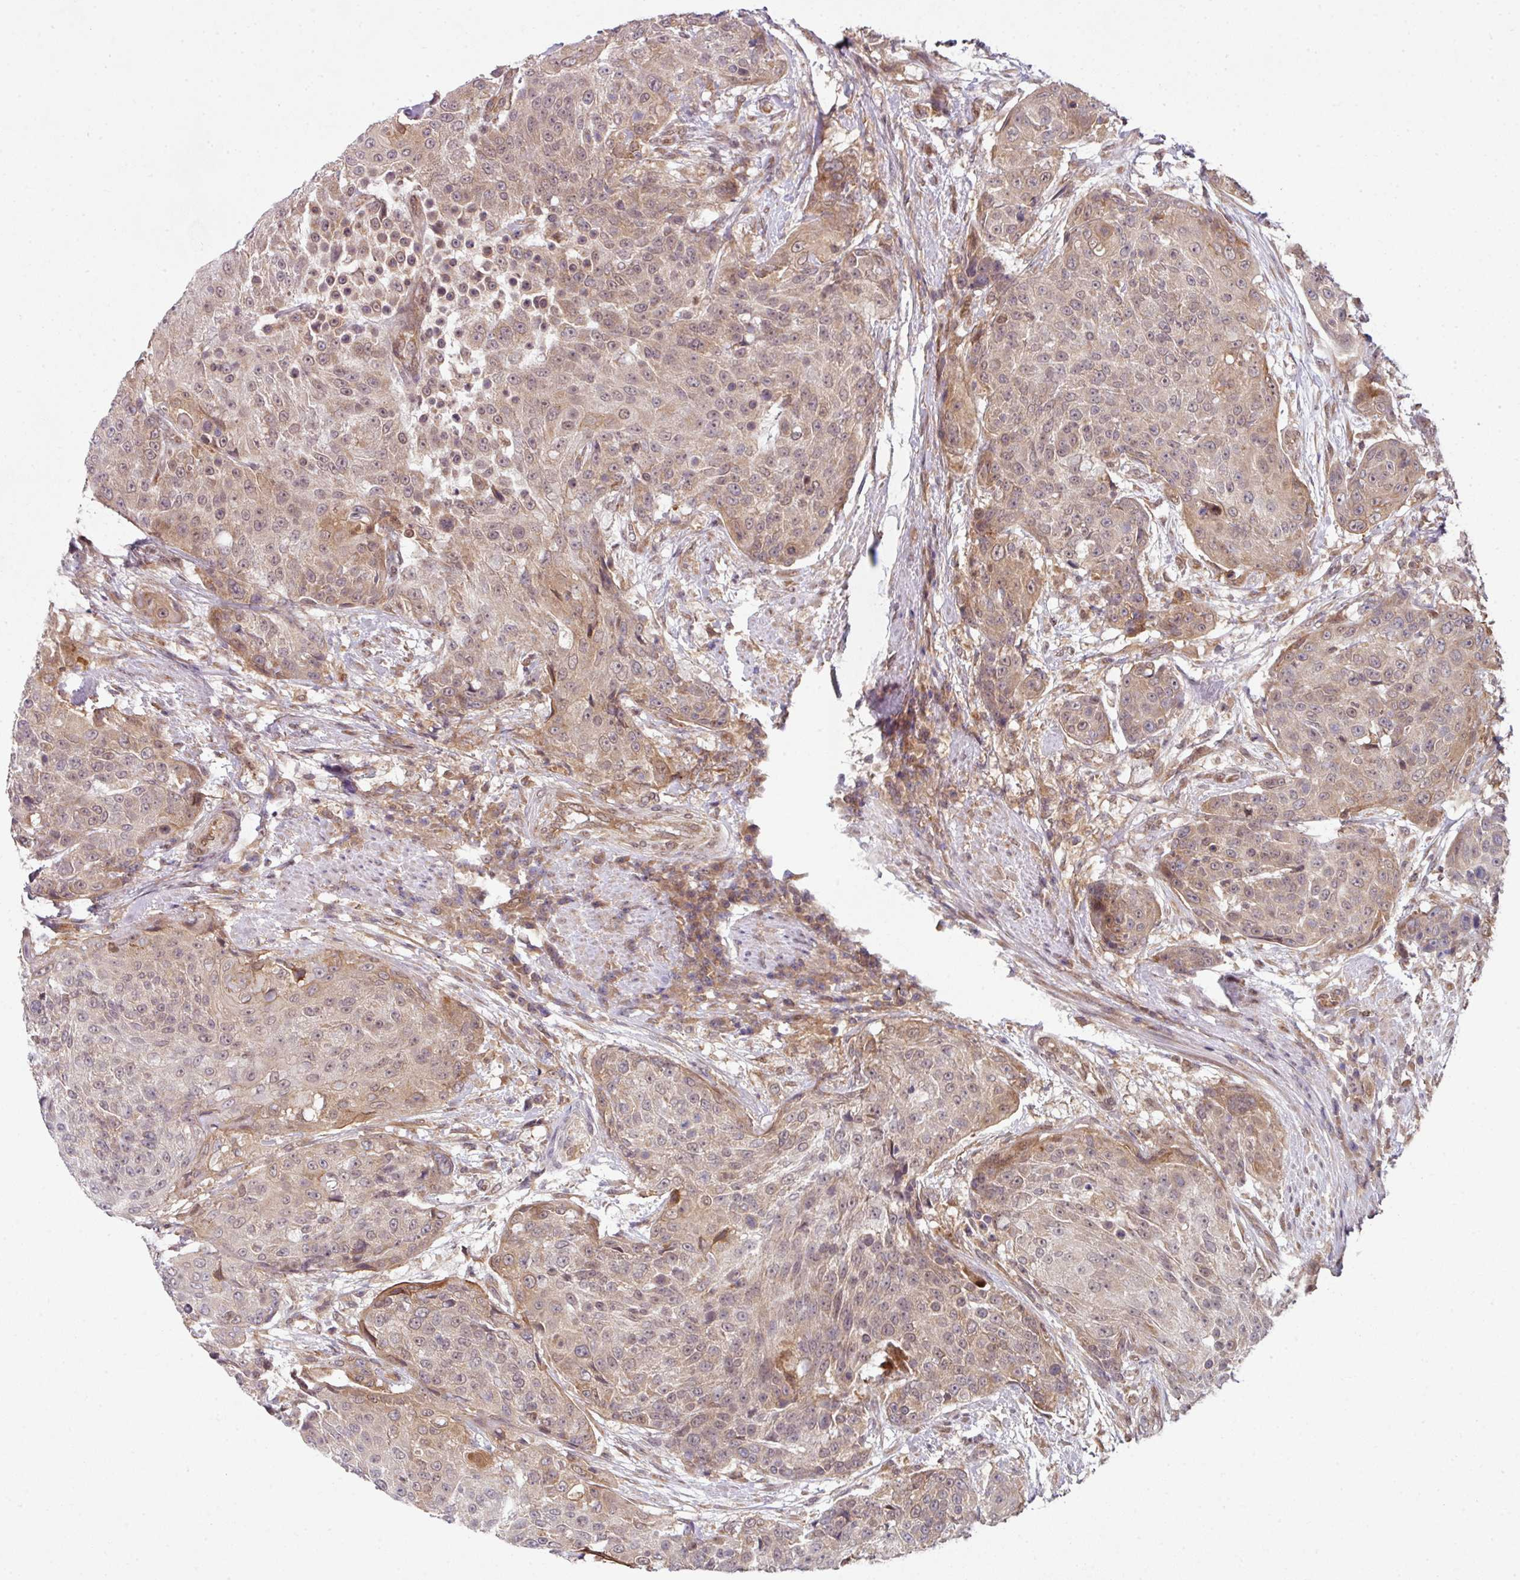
{"staining": {"intensity": "moderate", "quantity": "25%-75%", "location": "cytoplasmic/membranous,nuclear"}, "tissue": "urothelial cancer", "cell_type": "Tumor cells", "image_type": "cancer", "snomed": [{"axis": "morphology", "description": "Urothelial carcinoma, High grade"}, {"axis": "topography", "description": "Urinary bladder"}], "caption": "Immunohistochemistry photomicrograph of neoplastic tissue: human high-grade urothelial carcinoma stained using immunohistochemistry exhibits medium levels of moderate protein expression localized specifically in the cytoplasmic/membranous and nuclear of tumor cells, appearing as a cytoplasmic/membranous and nuclear brown color.", "gene": "CAMLG", "patient": {"sex": "female", "age": 63}}